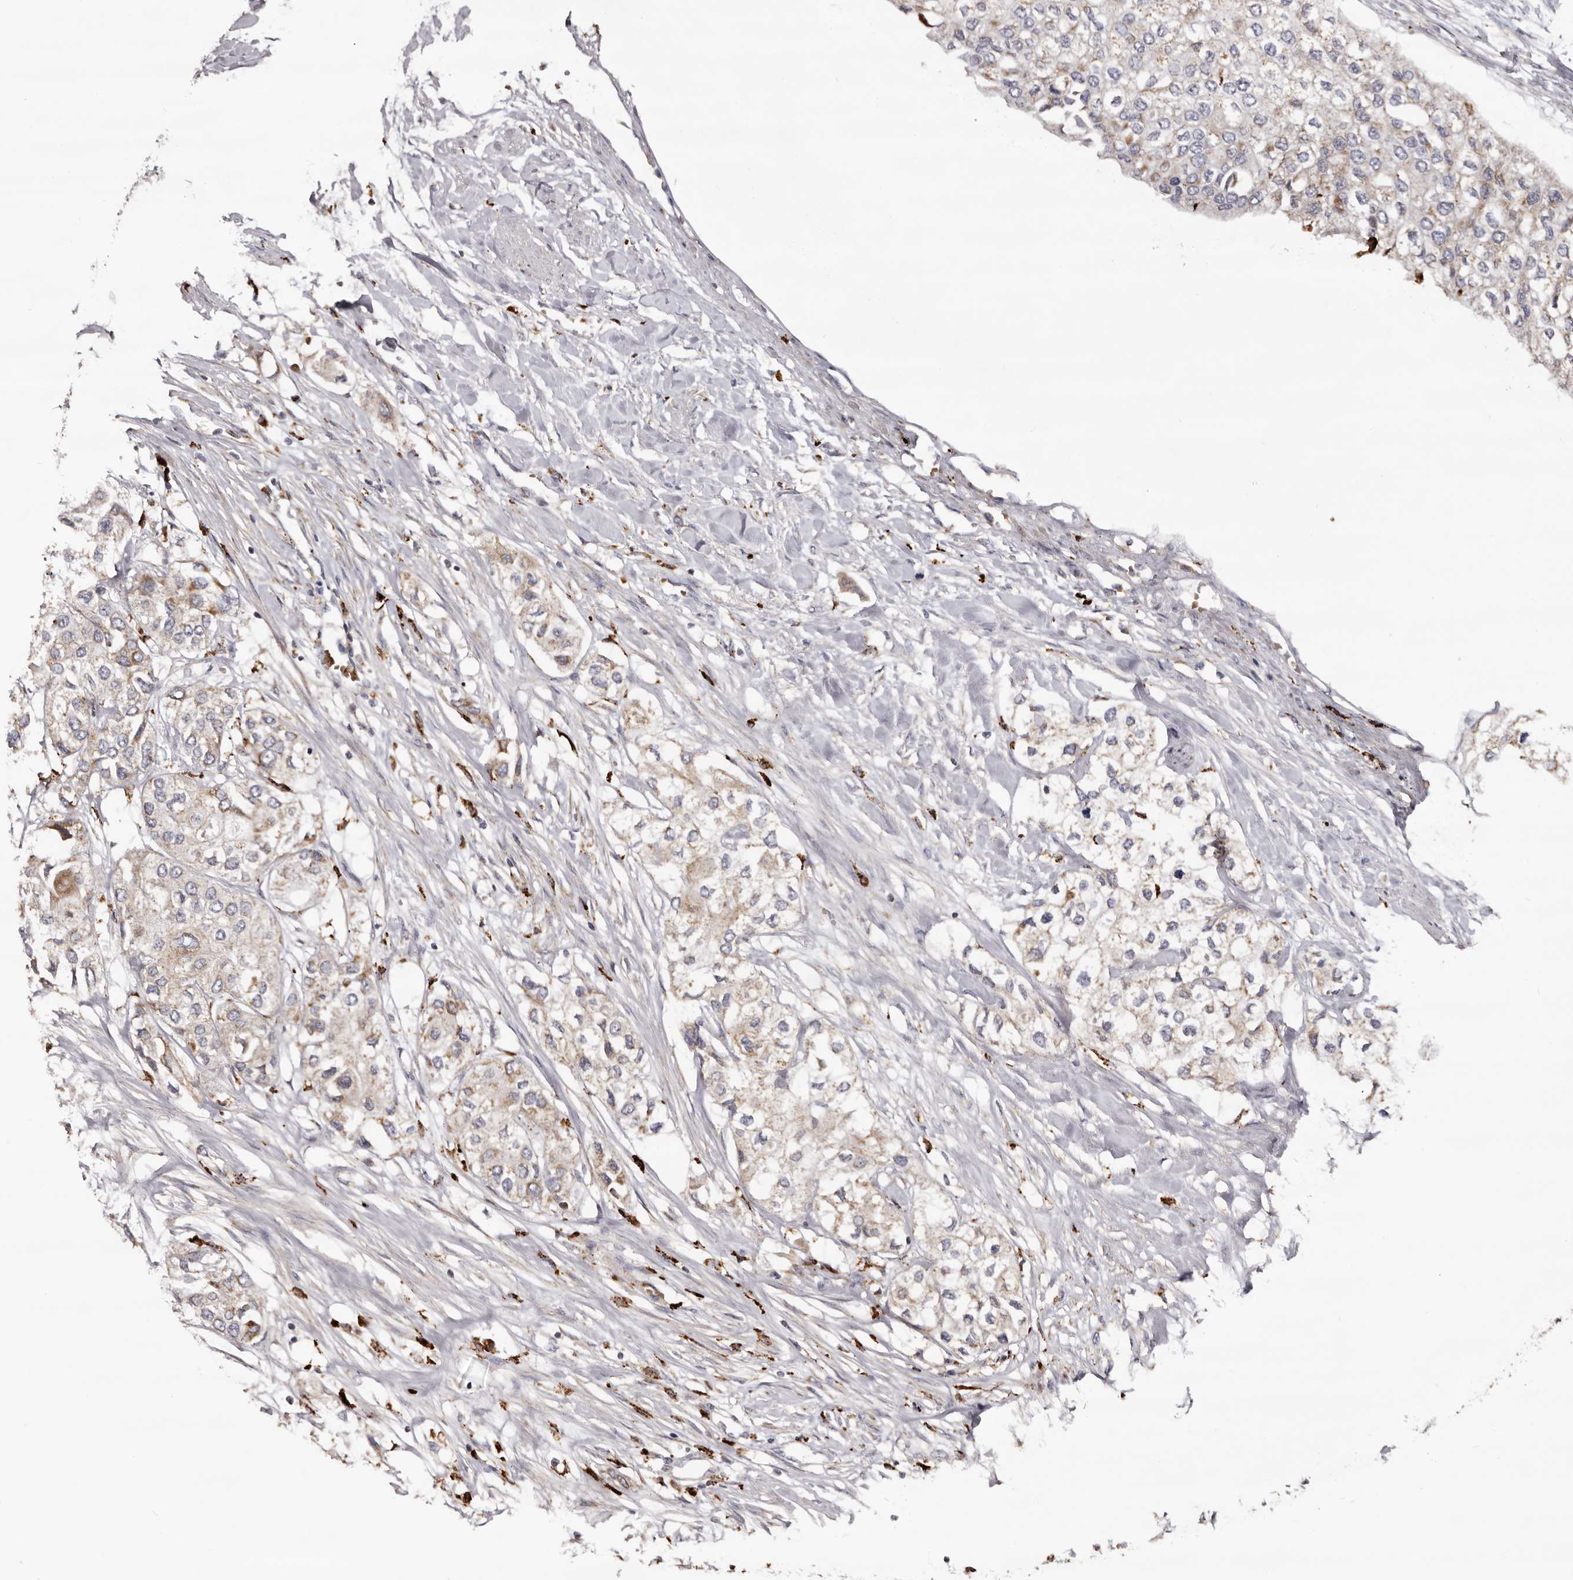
{"staining": {"intensity": "weak", "quantity": ">75%", "location": "cytoplasmic/membranous"}, "tissue": "urothelial cancer", "cell_type": "Tumor cells", "image_type": "cancer", "snomed": [{"axis": "morphology", "description": "Urothelial carcinoma, High grade"}, {"axis": "topography", "description": "Urinary bladder"}], "caption": "A low amount of weak cytoplasmic/membranous expression is identified in approximately >75% of tumor cells in urothelial carcinoma (high-grade) tissue. (Stains: DAB in brown, nuclei in blue, Microscopy: brightfield microscopy at high magnification).", "gene": "MECR", "patient": {"sex": "male", "age": 64}}